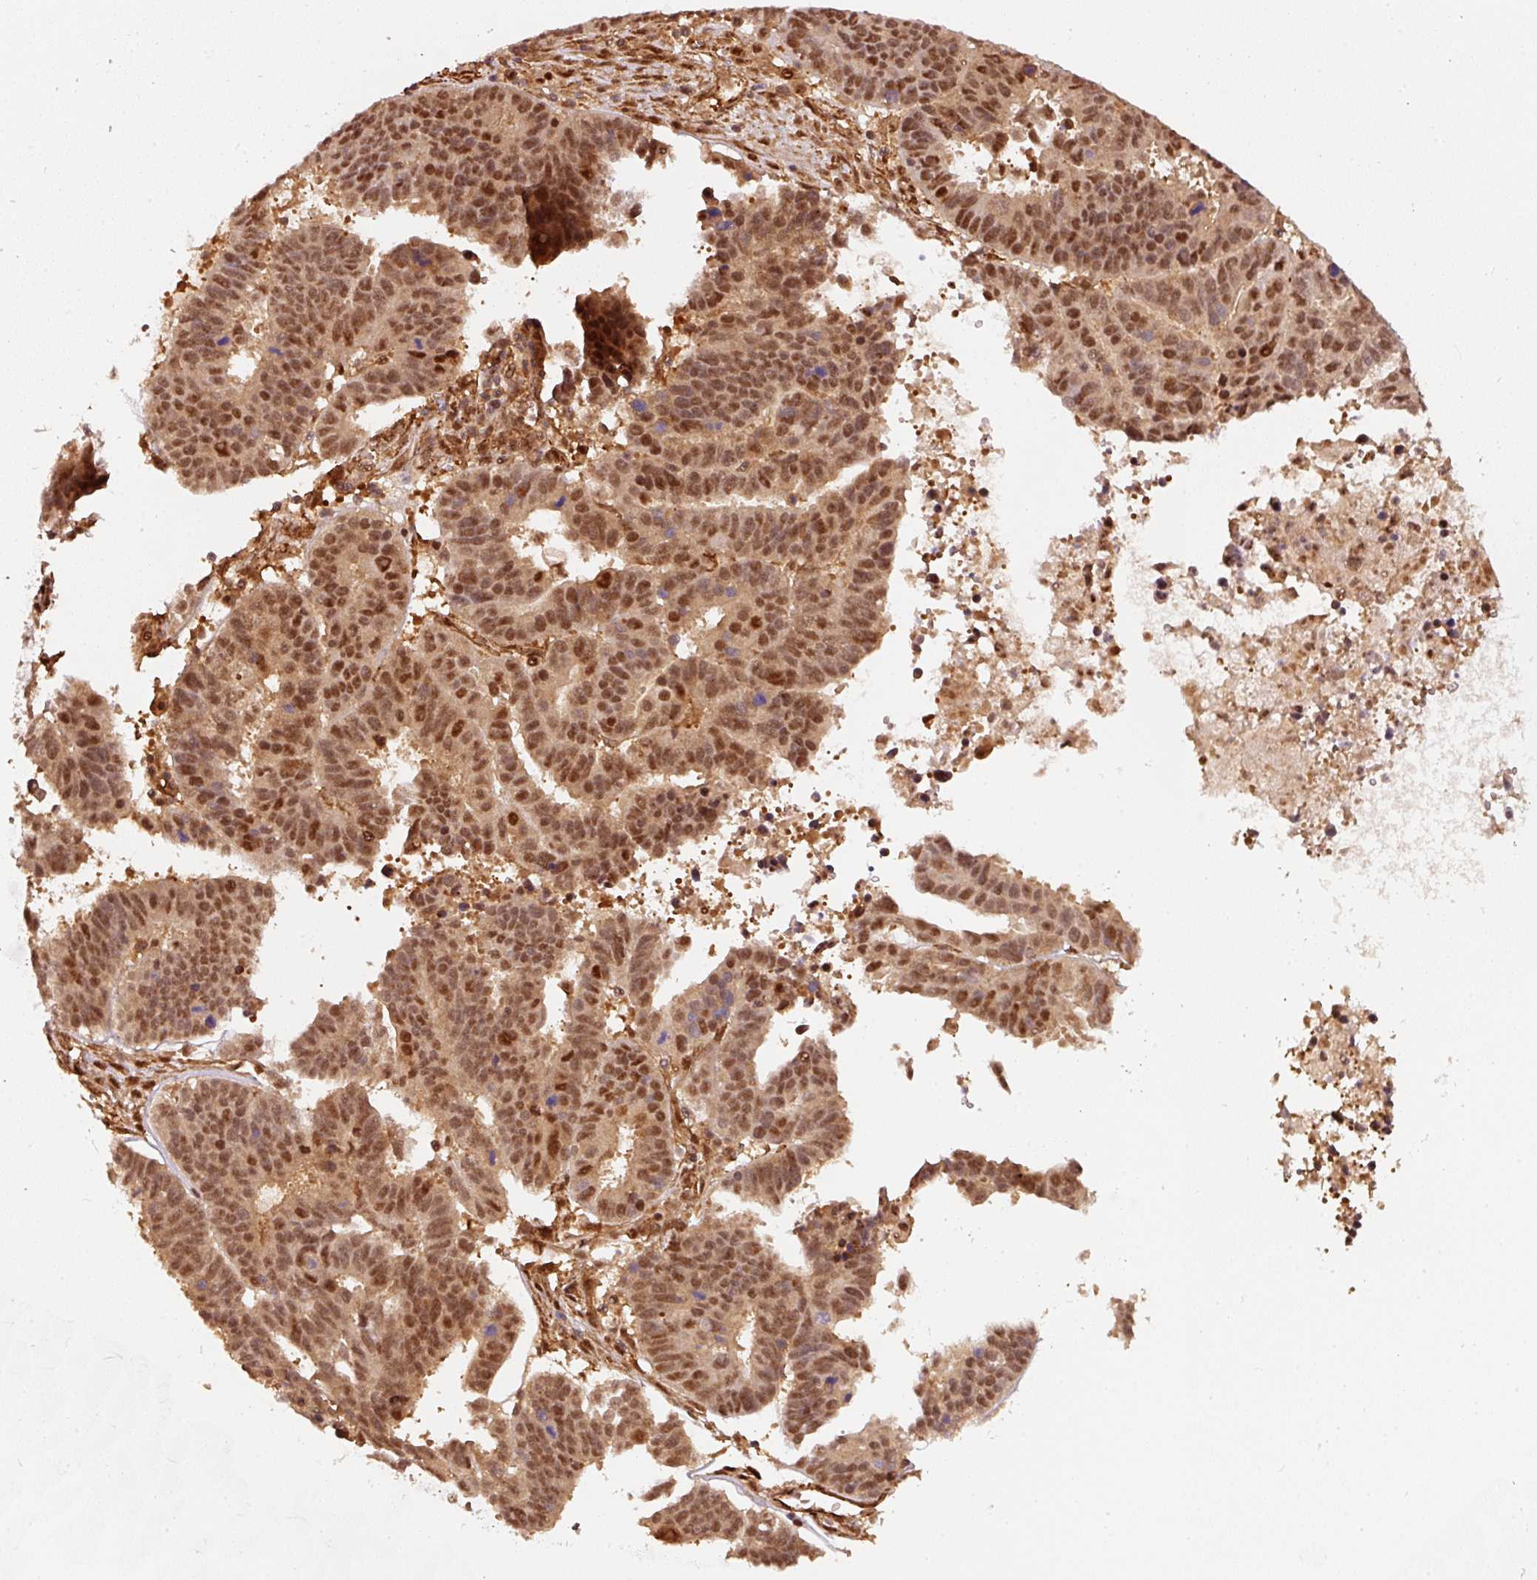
{"staining": {"intensity": "moderate", "quantity": ">75%", "location": "cytoplasmic/membranous,nuclear"}, "tissue": "ovarian cancer", "cell_type": "Tumor cells", "image_type": "cancer", "snomed": [{"axis": "morphology", "description": "Carcinoma, endometroid"}, {"axis": "morphology", "description": "Cystadenocarcinoma, serous, NOS"}, {"axis": "topography", "description": "Ovary"}], "caption": "IHC of human serous cystadenocarcinoma (ovarian) exhibits medium levels of moderate cytoplasmic/membranous and nuclear staining in about >75% of tumor cells.", "gene": "PSMD1", "patient": {"sex": "female", "age": 45}}